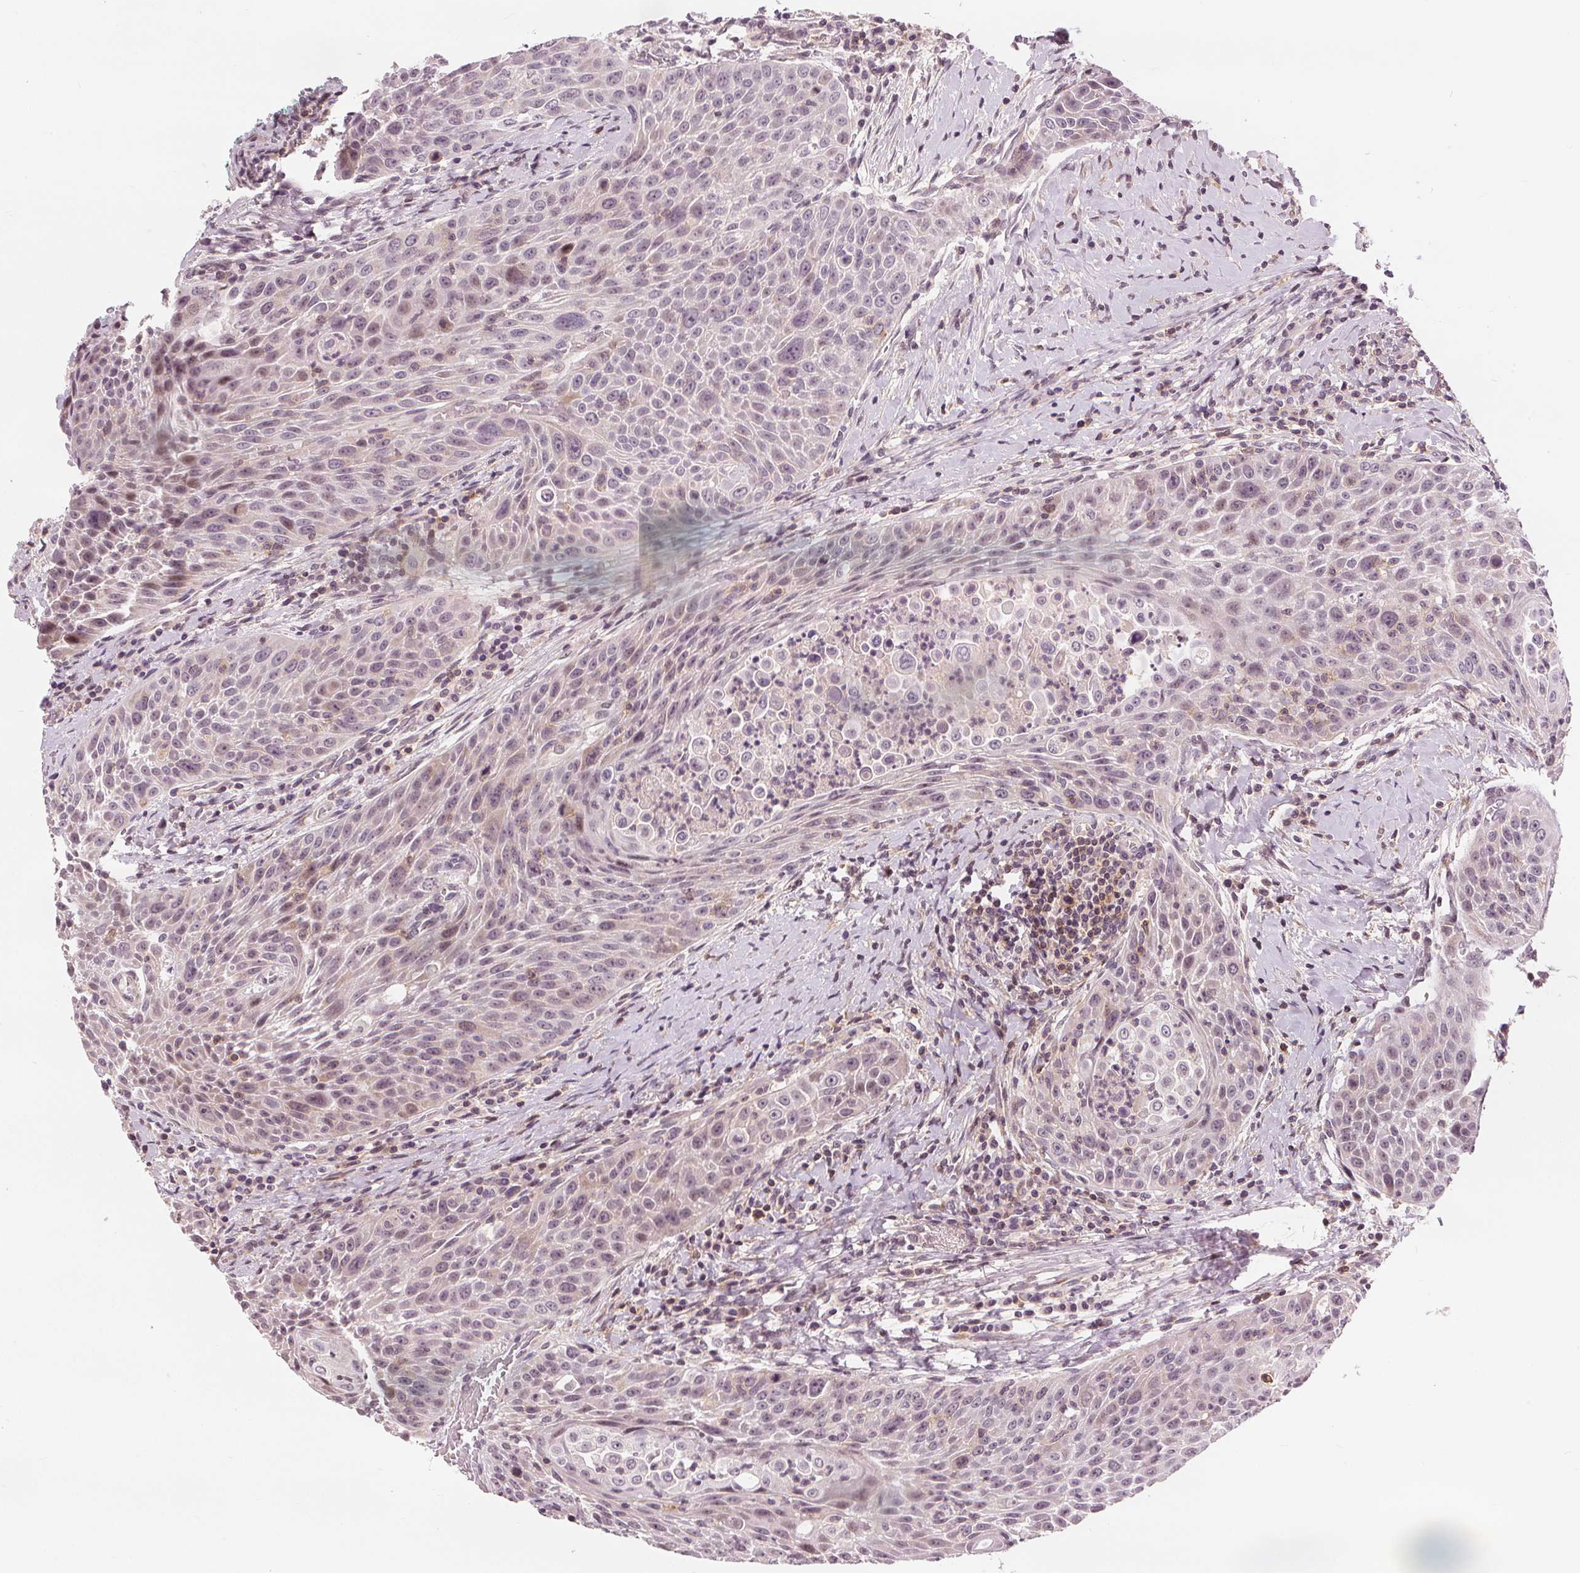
{"staining": {"intensity": "weak", "quantity": "<25%", "location": "nuclear"}, "tissue": "head and neck cancer", "cell_type": "Tumor cells", "image_type": "cancer", "snomed": [{"axis": "morphology", "description": "Squamous cell carcinoma, NOS"}, {"axis": "topography", "description": "Head-Neck"}], "caption": "Histopathology image shows no significant protein expression in tumor cells of head and neck cancer. (Brightfield microscopy of DAB (3,3'-diaminobenzidine) immunohistochemistry at high magnification).", "gene": "SLC34A1", "patient": {"sex": "male", "age": 69}}